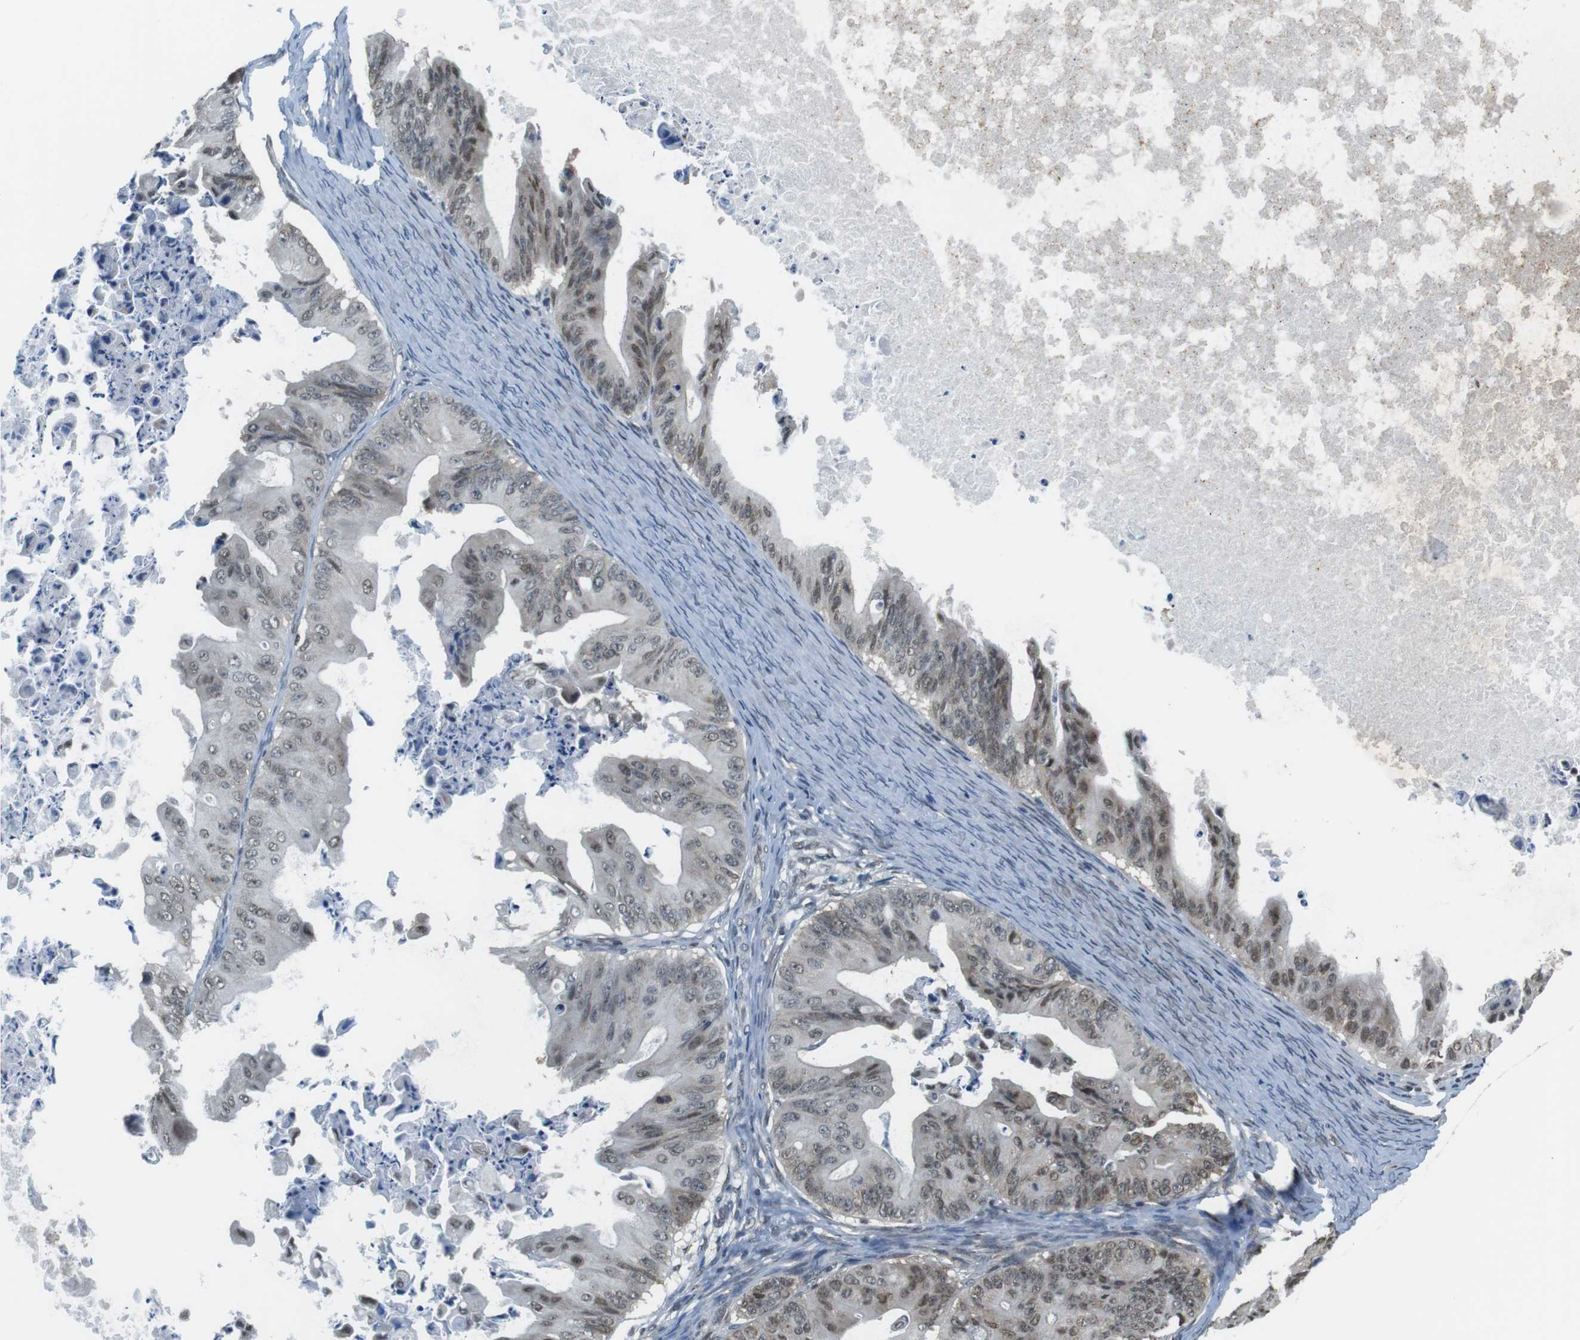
{"staining": {"intensity": "weak", "quantity": "25%-75%", "location": "nuclear"}, "tissue": "ovarian cancer", "cell_type": "Tumor cells", "image_type": "cancer", "snomed": [{"axis": "morphology", "description": "Cystadenocarcinoma, mucinous, NOS"}, {"axis": "topography", "description": "Ovary"}], "caption": "Immunohistochemical staining of ovarian mucinous cystadenocarcinoma shows low levels of weak nuclear protein staining in approximately 25%-75% of tumor cells.", "gene": "NEK4", "patient": {"sex": "female", "age": 37}}